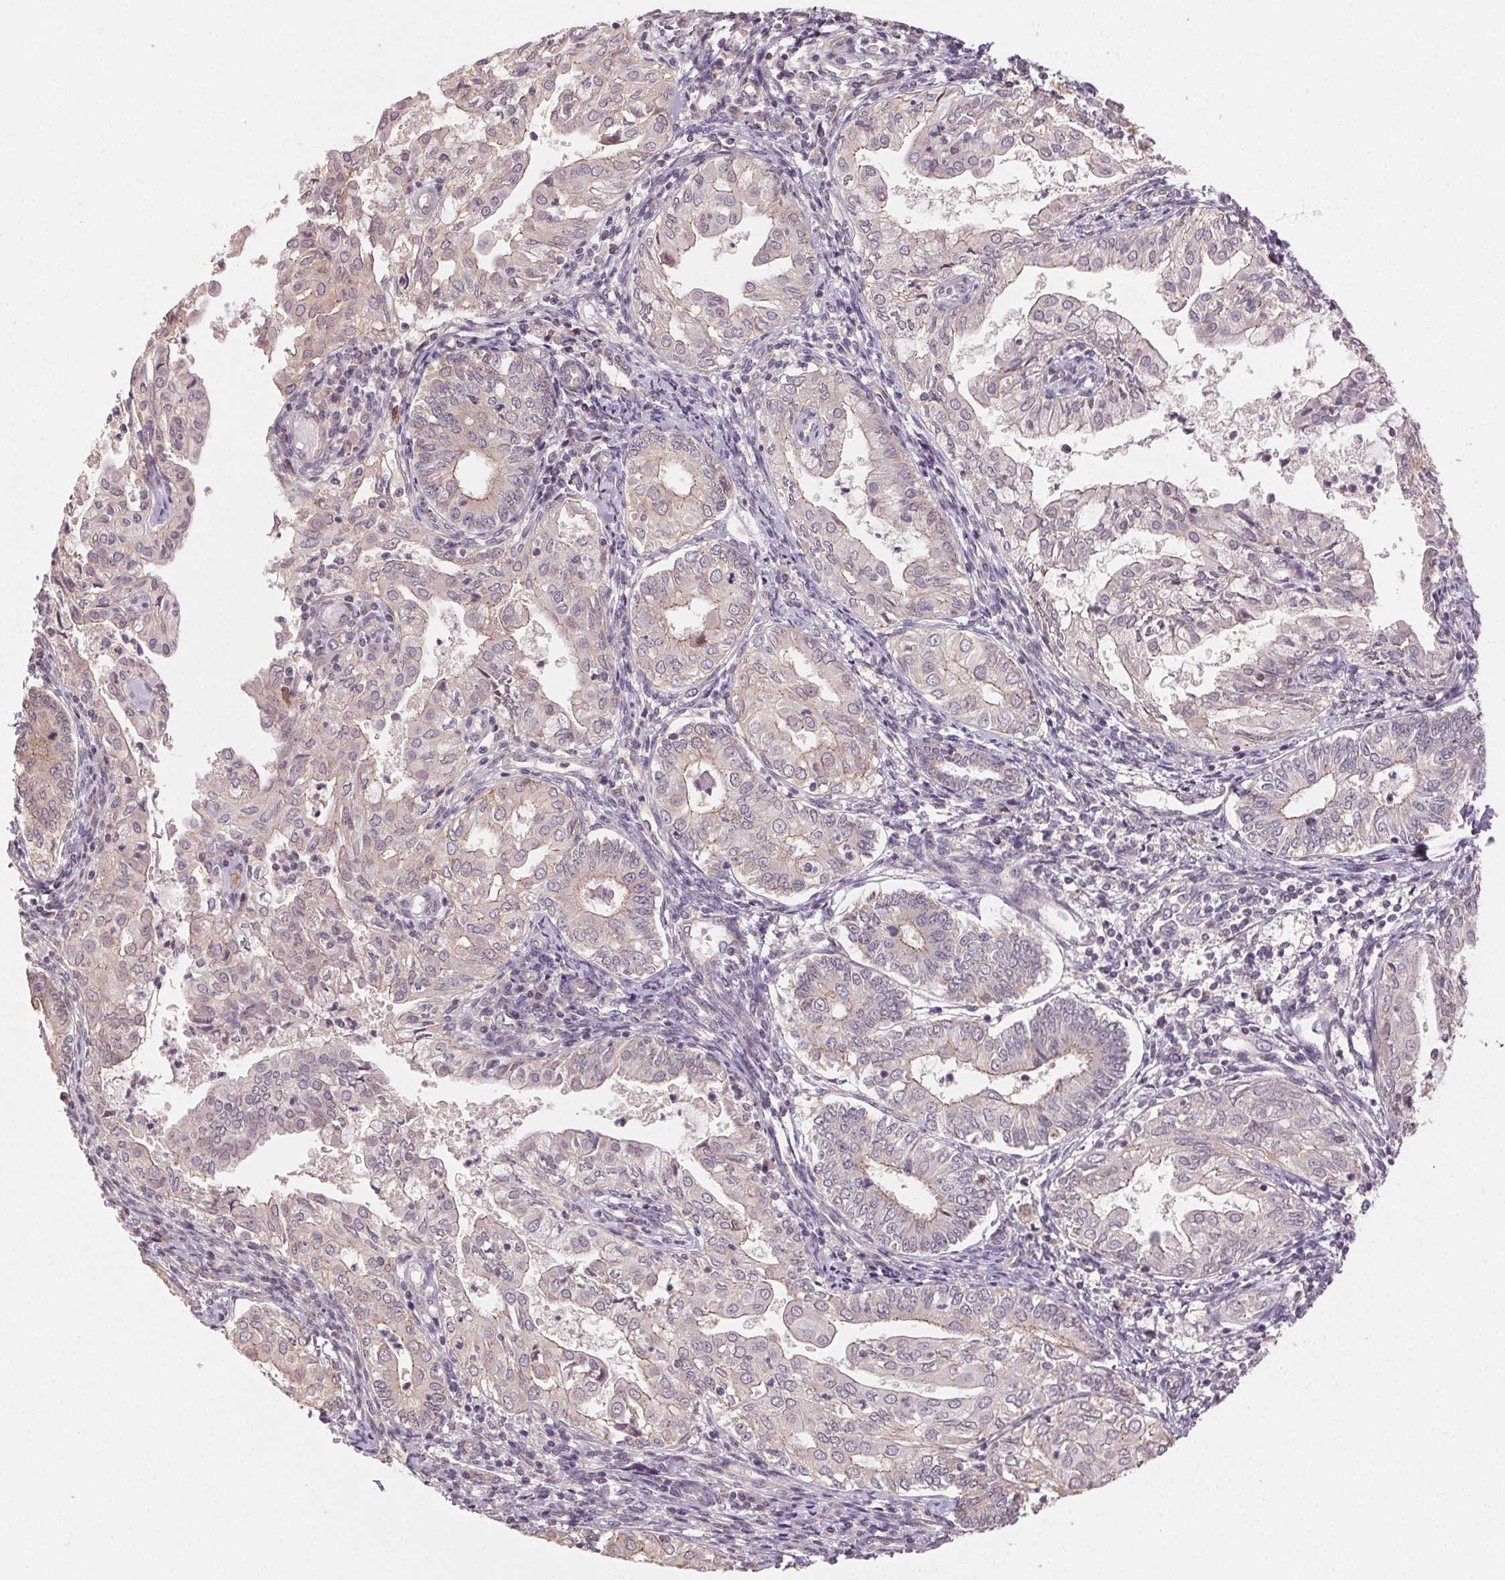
{"staining": {"intensity": "negative", "quantity": "none", "location": "none"}, "tissue": "endometrial cancer", "cell_type": "Tumor cells", "image_type": "cancer", "snomed": [{"axis": "morphology", "description": "Adenocarcinoma, NOS"}, {"axis": "topography", "description": "Endometrium"}], "caption": "IHC image of neoplastic tissue: endometrial cancer stained with DAB exhibits no significant protein positivity in tumor cells.", "gene": "ATP1B3", "patient": {"sex": "female", "age": 68}}